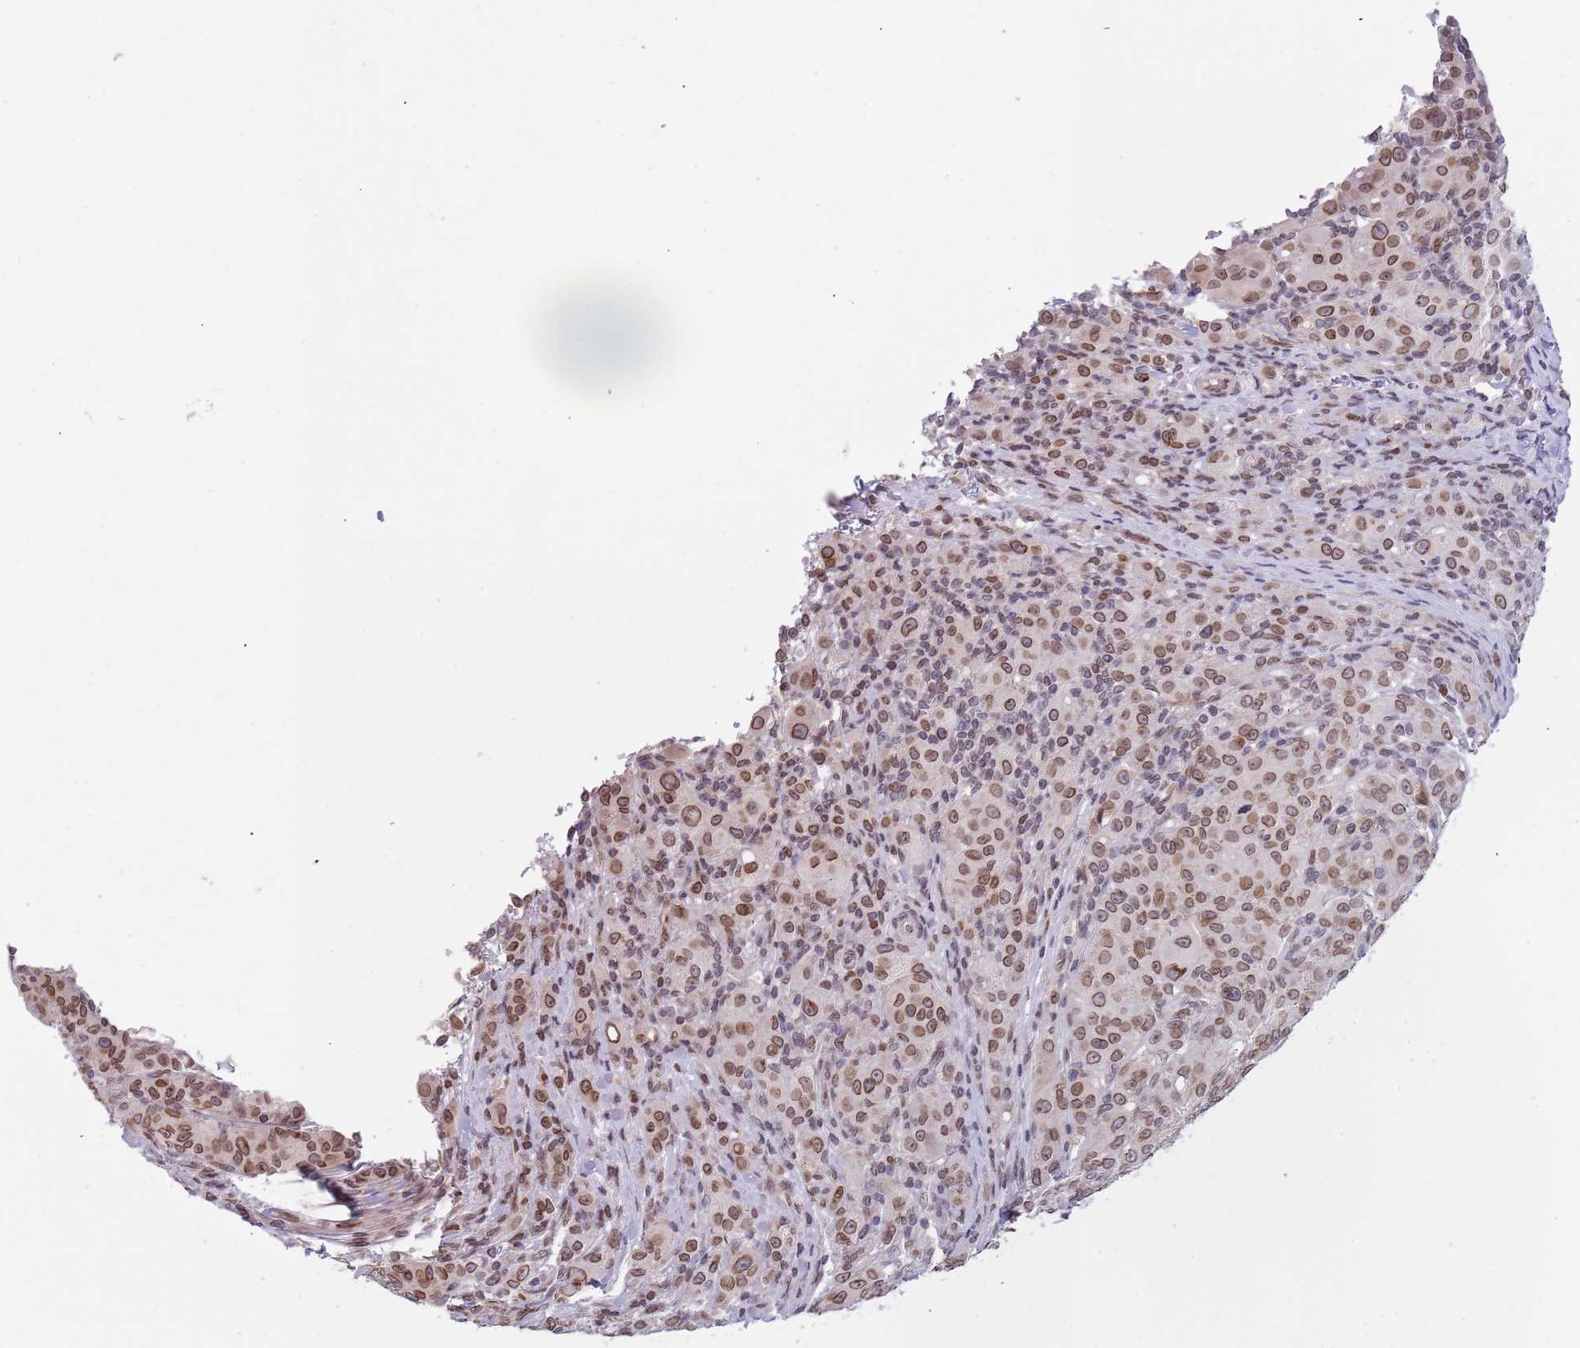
{"staining": {"intensity": "moderate", "quantity": ">75%", "location": "cytoplasmic/membranous,nuclear"}, "tissue": "melanoma", "cell_type": "Tumor cells", "image_type": "cancer", "snomed": [{"axis": "morphology", "description": "Malignant melanoma, NOS"}, {"axis": "topography", "description": "Skin"}], "caption": "Protein analysis of melanoma tissue reveals moderate cytoplasmic/membranous and nuclear positivity in approximately >75% of tumor cells.", "gene": "KLHDC2", "patient": {"sex": "female", "age": 52}}